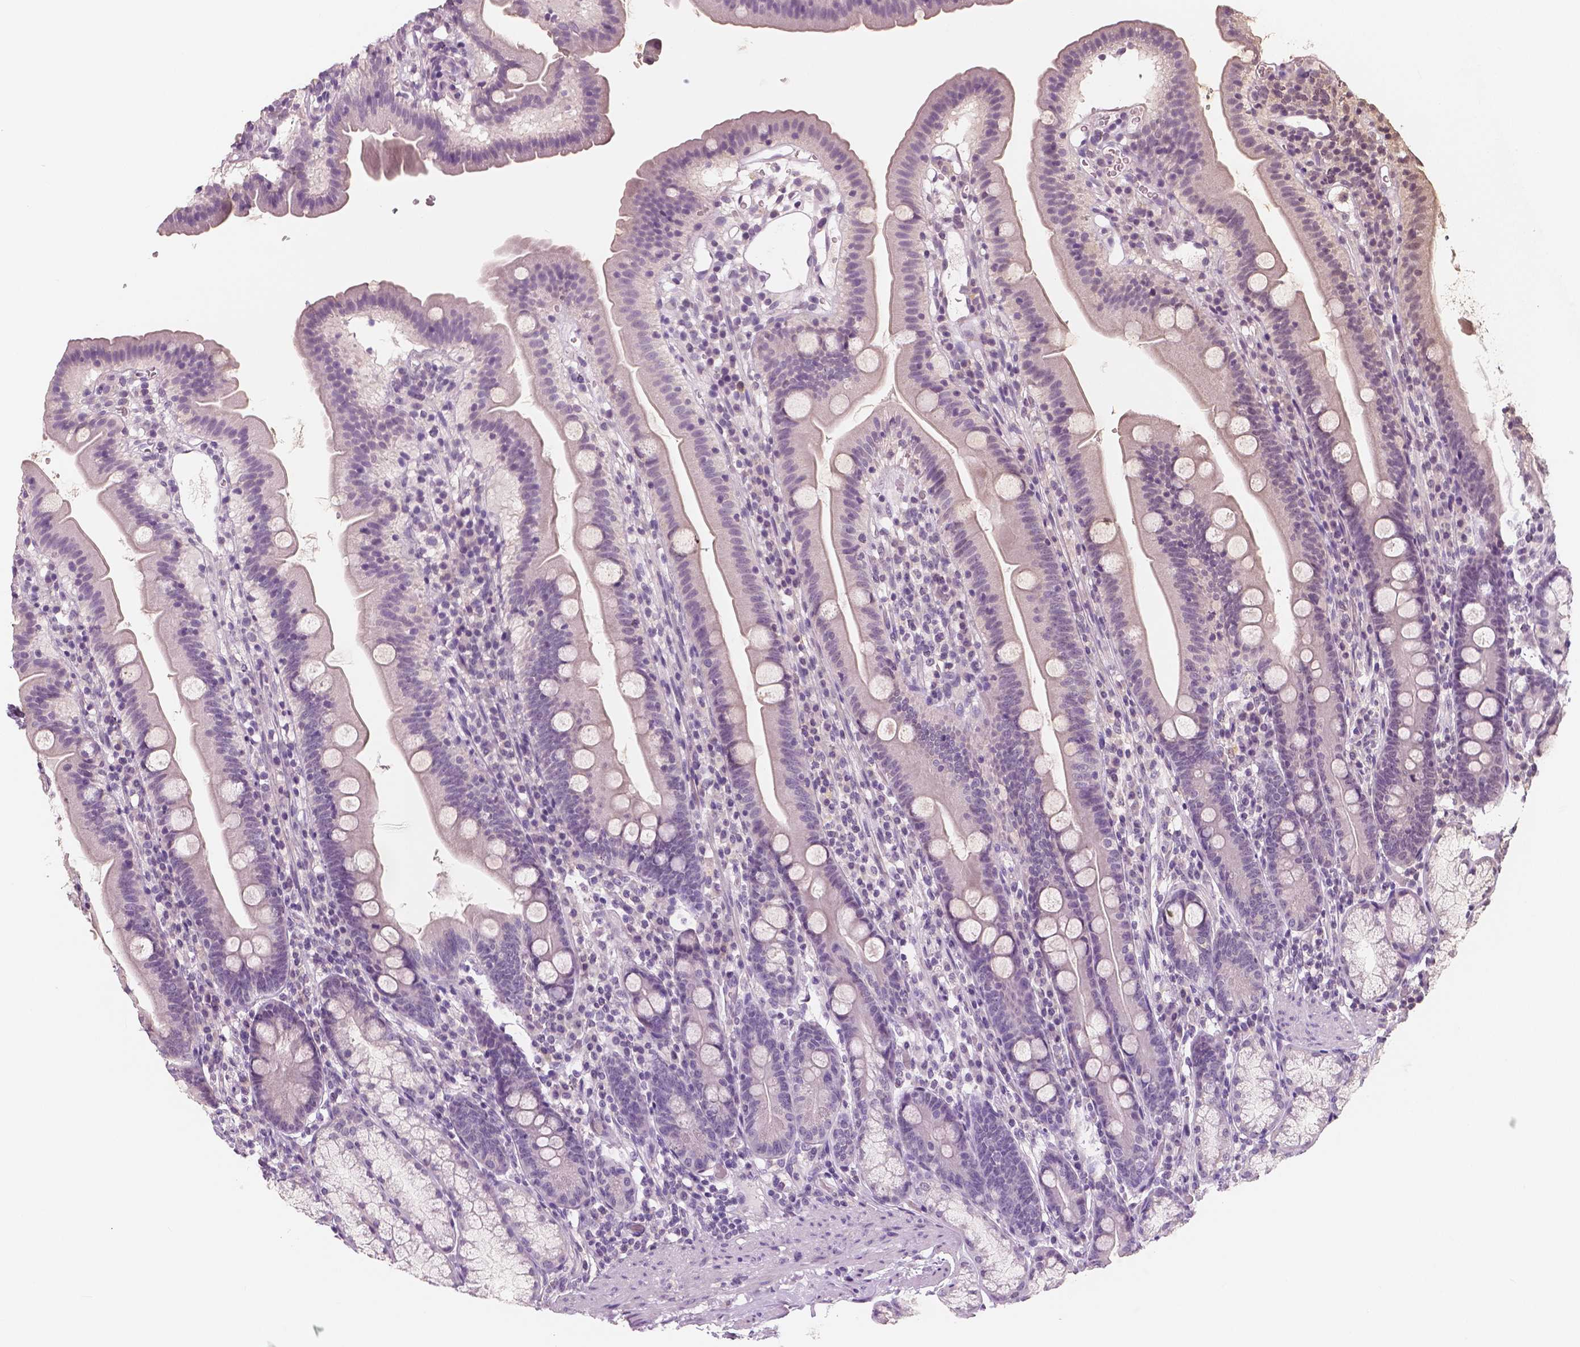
{"staining": {"intensity": "negative", "quantity": "none", "location": "none"}, "tissue": "duodenum", "cell_type": "Glandular cells", "image_type": "normal", "snomed": [{"axis": "morphology", "description": "Normal tissue, NOS"}, {"axis": "topography", "description": "Duodenum"}], "caption": "The image displays no significant positivity in glandular cells of duodenum. (Brightfield microscopy of DAB immunohistochemistry at high magnification).", "gene": "RNASE7", "patient": {"sex": "female", "age": 67}}